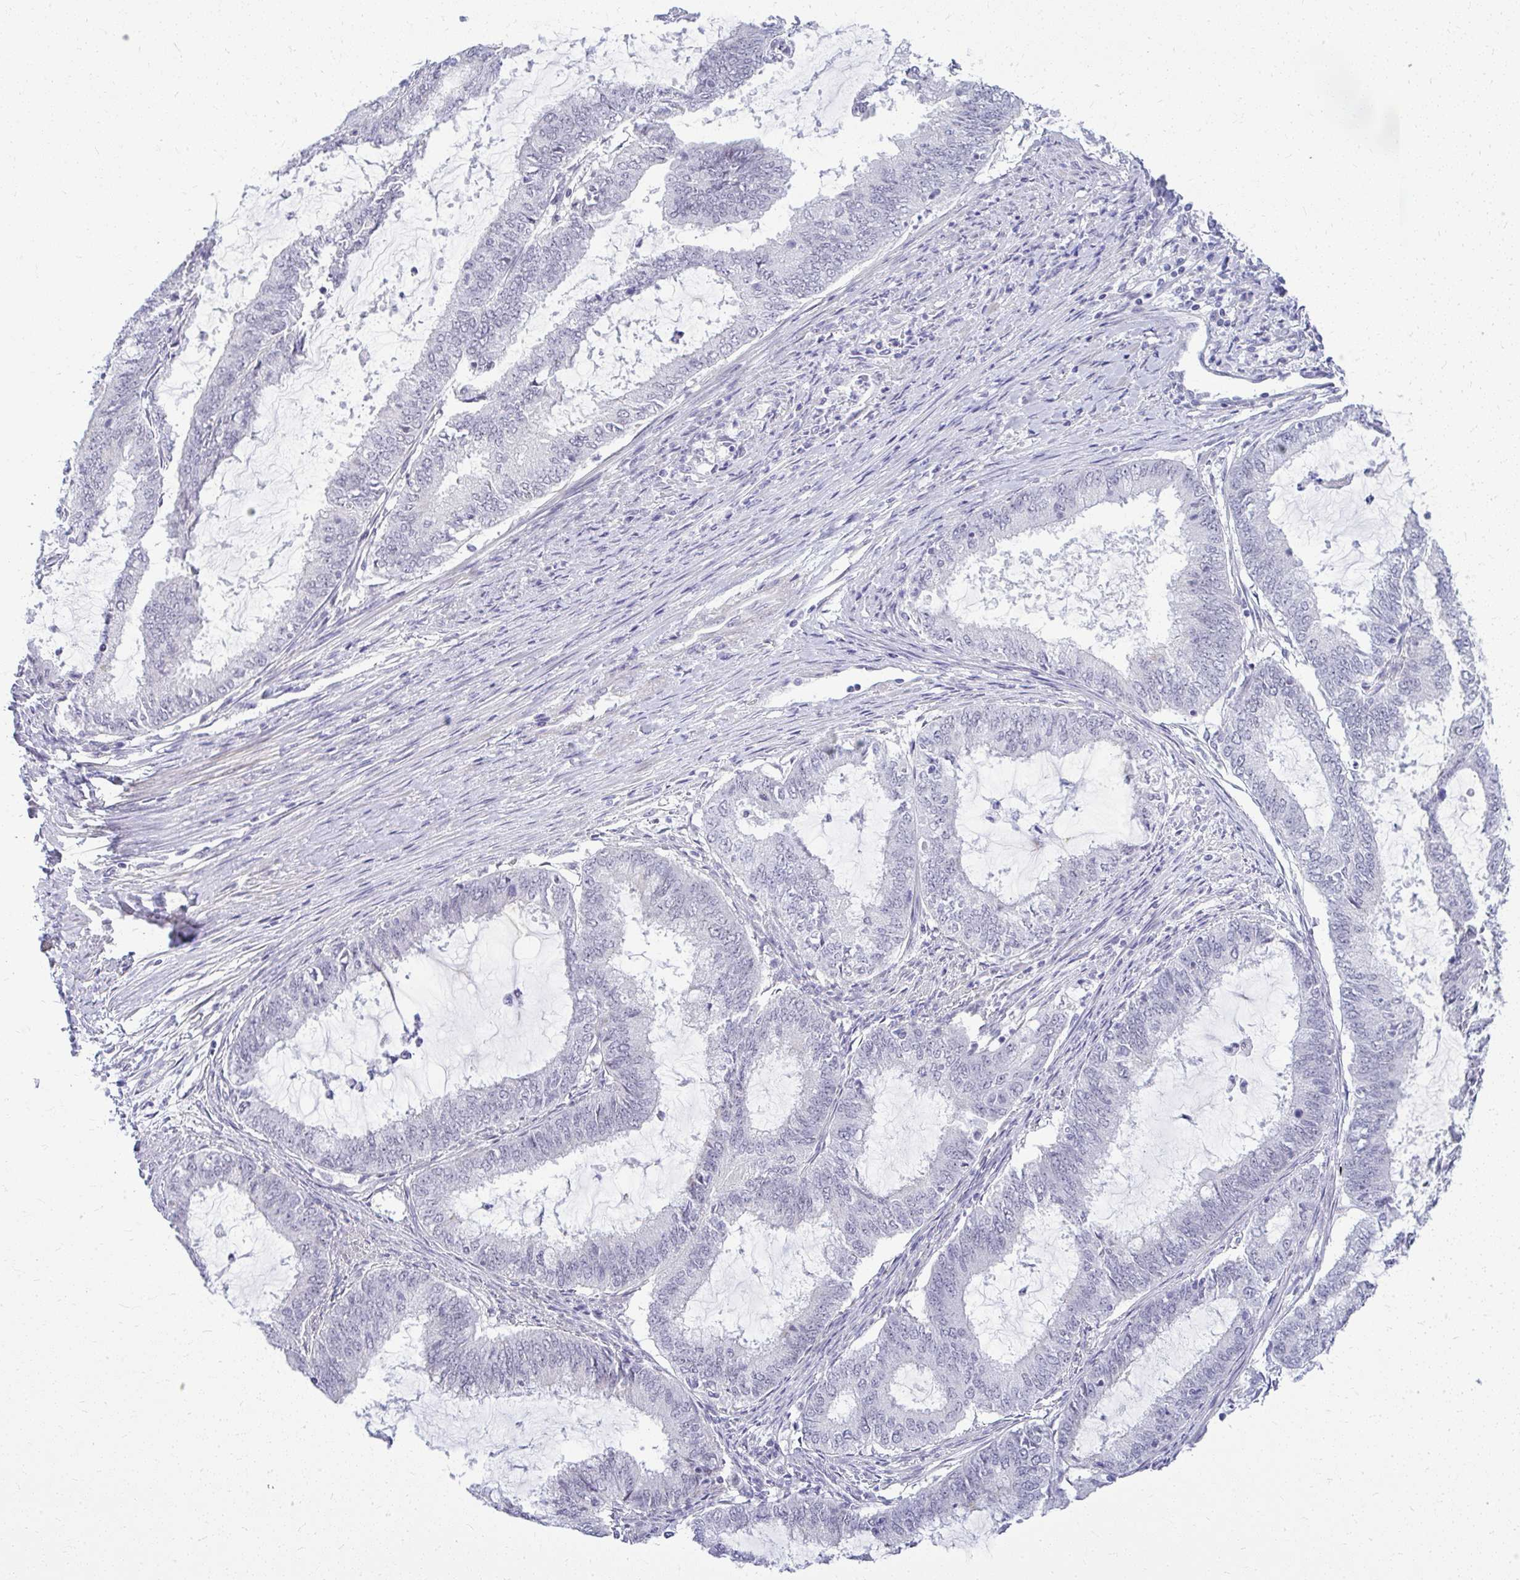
{"staining": {"intensity": "negative", "quantity": "none", "location": "none"}, "tissue": "endometrial cancer", "cell_type": "Tumor cells", "image_type": "cancer", "snomed": [{"axis": "morphology", "description": "Adenocarcinoma, NOS"}, {"axis": "topography", "description": "Endometrium"}], "caption": "A micrograph of human adenocarcinoma (endometrial) is negative for staining in tumor cells.", "gene": "TEX33", "patient": {"sex": "female", "age": 51}}